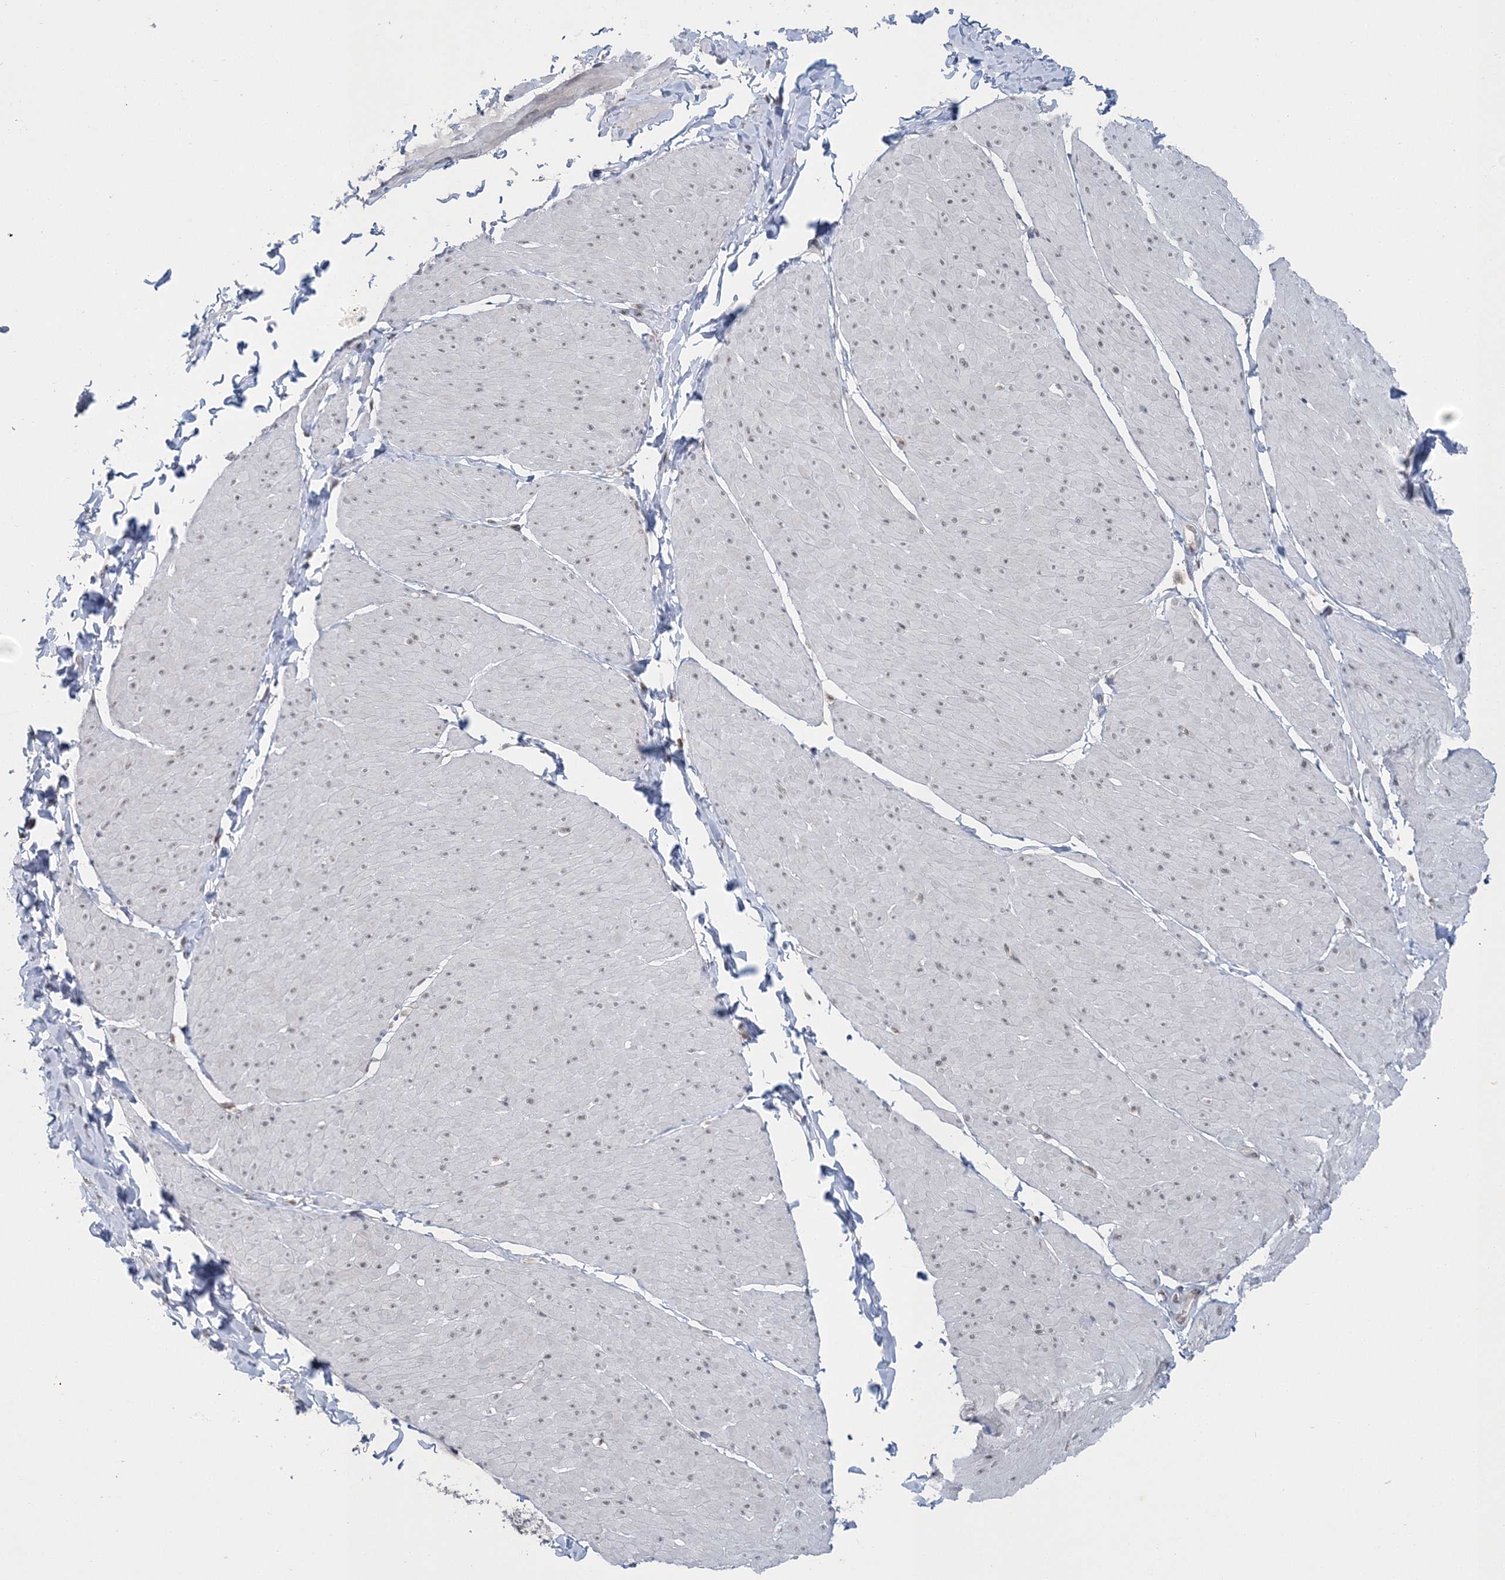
{"staining": {"intensity": "weak", "quantity": "25%-75%", "location": "nuclear"}, "tissue": "smooth muscle", "cell_type": "Smooth muscle cells", "image_type": "normal", "snomed": [{"axis": "morphology", "description": "Urothelial carcinoma, High grade"}, {"axis": "topography", "description": "Urinary bladder"}], "caption": "Protein analysis of benign smooth muscle demonstrates weak nuclear positivity in about 25%-75% of smooth muscle cells.", "gene": "PDS5A", "patient": {"sex": "male", "age": 46}}